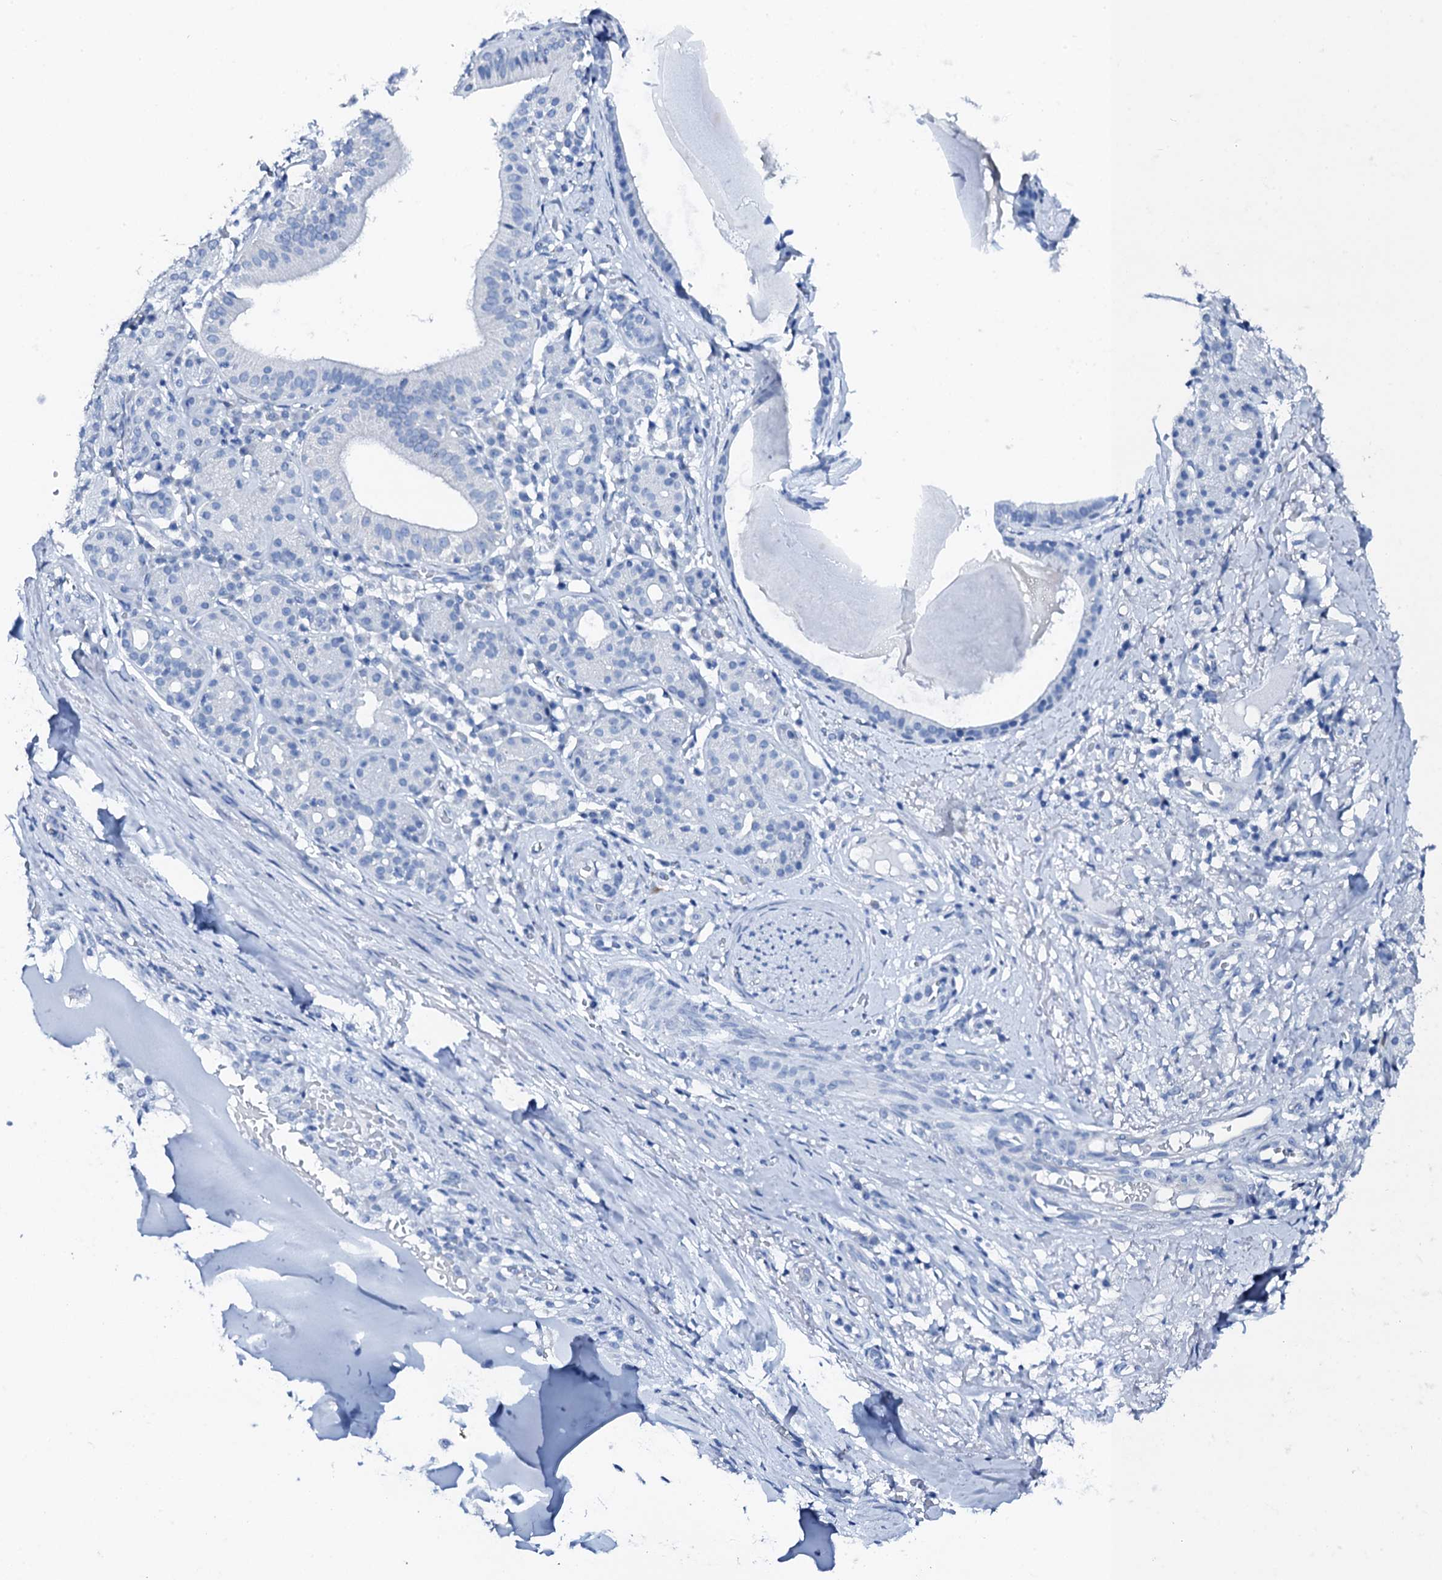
{"staining": {"intensity": "negative", "quantity": "none", "location": "none"}, "tissue": "adipose tissue", "cell_type": "Adipocytes", "image_type": "normal", "snomed": [{"axis": "morphology", "description": "Normal tissue, NOS"}, {"axis": "morphology", "description": "Basal cell carcinoma"}, {"axis": "topography", "description": "Cartilage tissue"}, {"axis": "topography", "description": "Nasopharynx"}, {"axis": "topography", "description": "Oral tissue"}], "caption": "This is a image of IHC staining of benign adipose tissue, which shows no expression in adipocytes.", "gene": "PTH", "patient": {"sex": "female", "age": 77}}